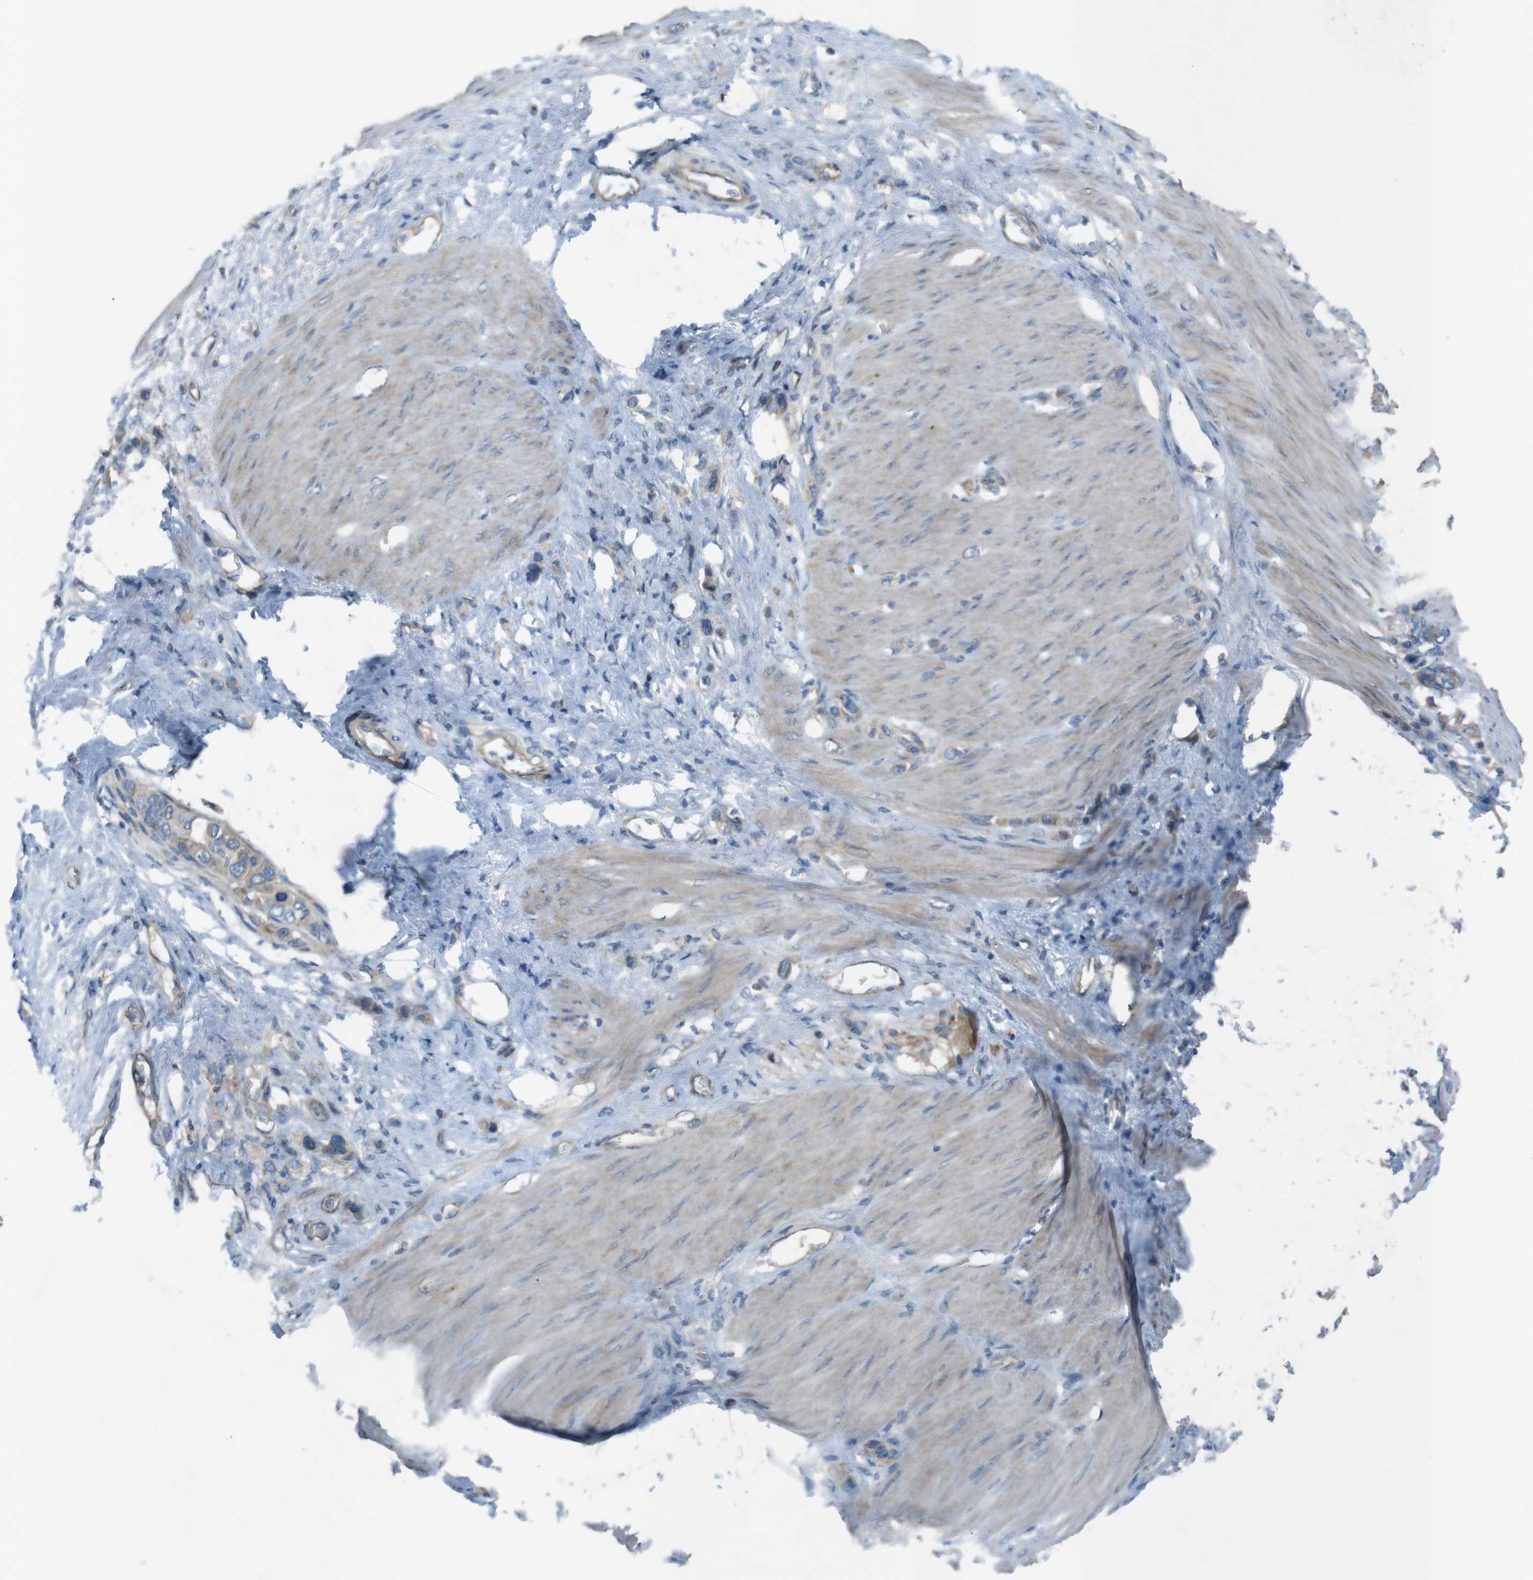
{"staining": {"intensity": "weak", "quantity": ">75%", "location": "cytoplasmic/membranous"}, "tissue": "stomach cancer", "cell_type": "Tumor cells", "image_type": "cancer", "snomed": [{"axis": "morphology", "description": "Adenocarcinoma, NOS"}, {"axis": "morphology", "description": "Adenocarcinoma, High grade"}, {"axis": "topography", "description": "Stomach, upper"}, {"axis": "topography", "description": "Stomach, lower"}], "caption": "IHC of human high-grade adenocarcinoma (stomach) exhibits low levels of weak cytoplasmic/membranous expression in approximately >75% of tumor cells.", "gene": "TMEM41B", "patient": {"sex": "female", "age": 65}}